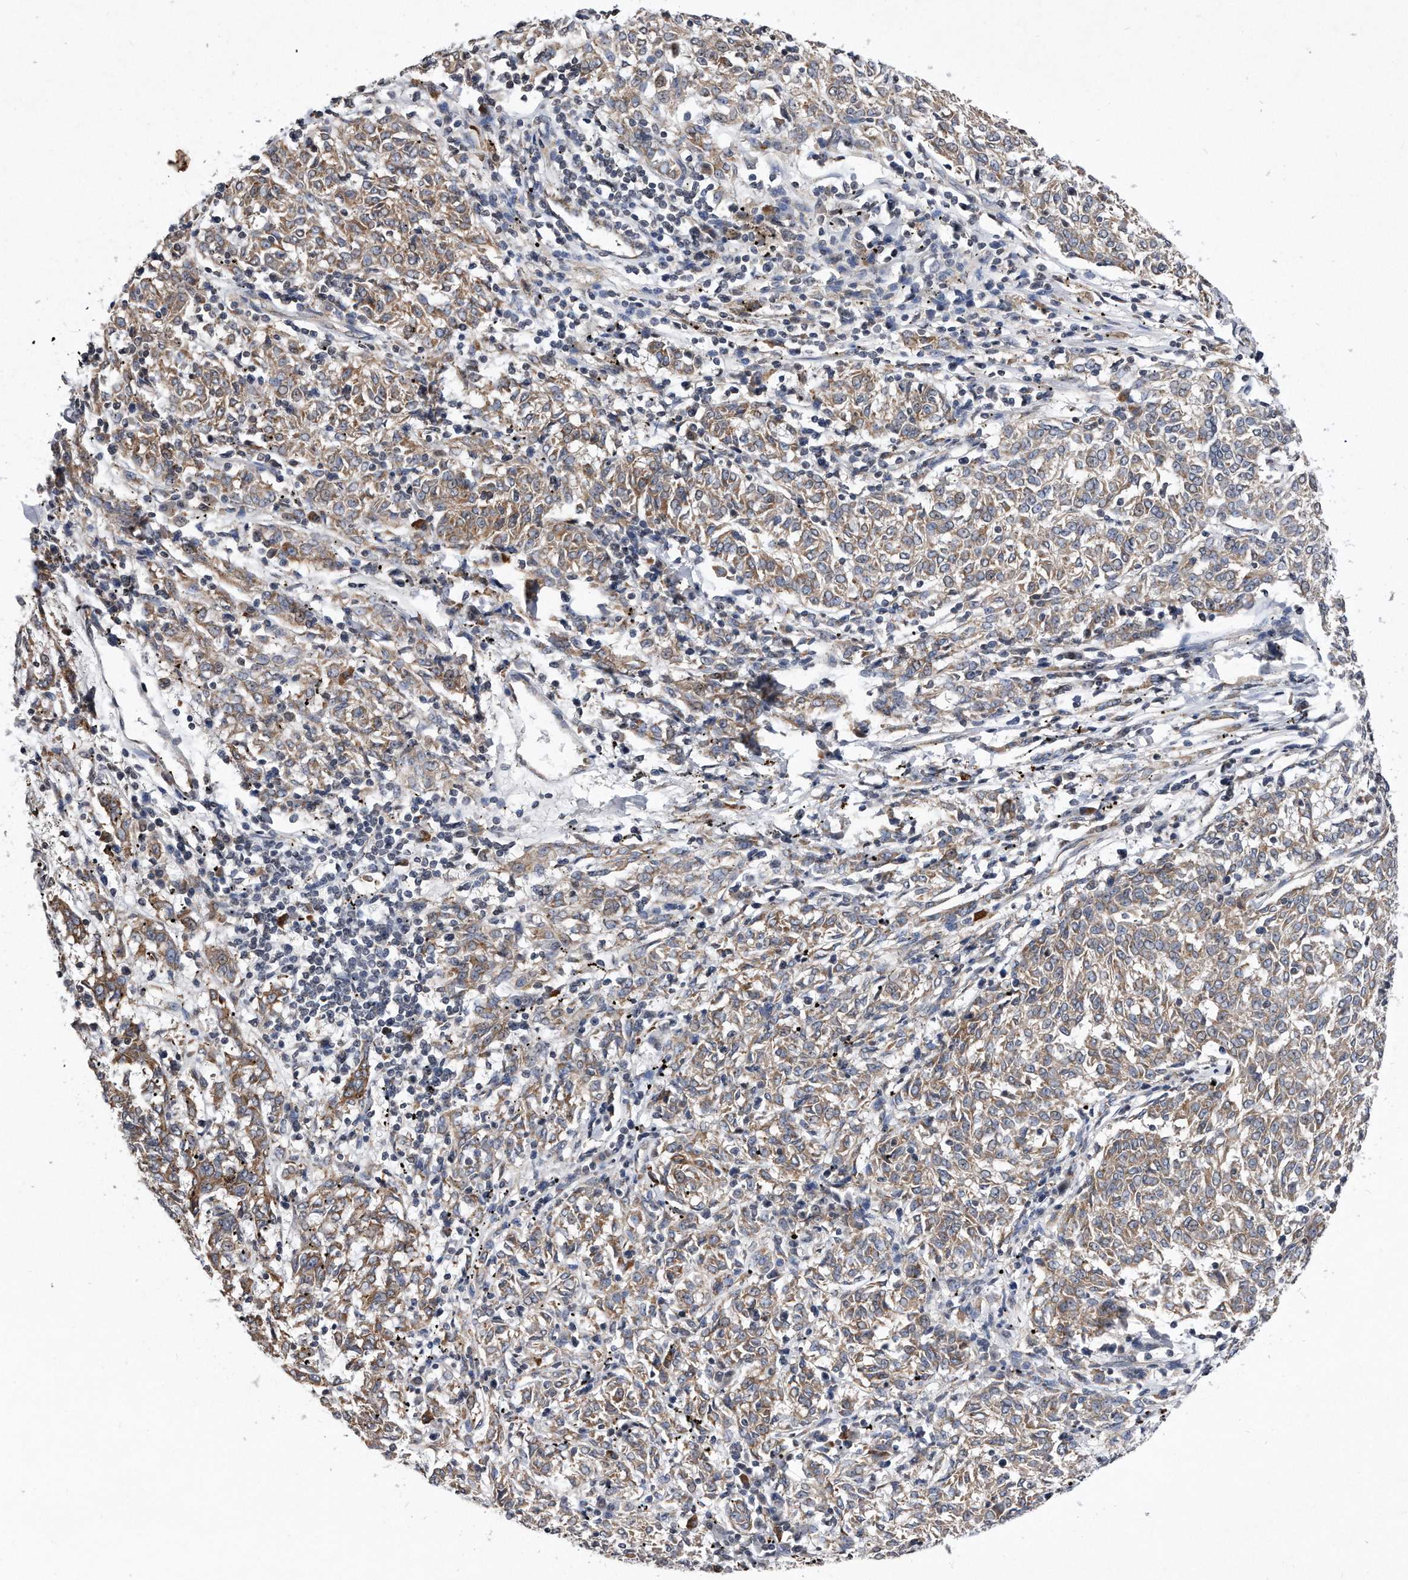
{"staining": {"intensity": "weak", "quantity": ">75%", "location": "cytoplasmic/membranous"}, "tissue": "melanoma", "cell_type": "Tumor cells", "image_type": "cancer", "snomed": [{"axis": "morphology", "description": "Malignant melanoma, NOS"}, {"axis": "topography", "description": "Skin"}], "caption": "IHC (DAB) staining of human melanoma shows weak cytoplasmic/membranous protein expression in approximately >75% of tumor cells.", "gene": "DAB1", "patient": {"sex": "female", "age": 72}}